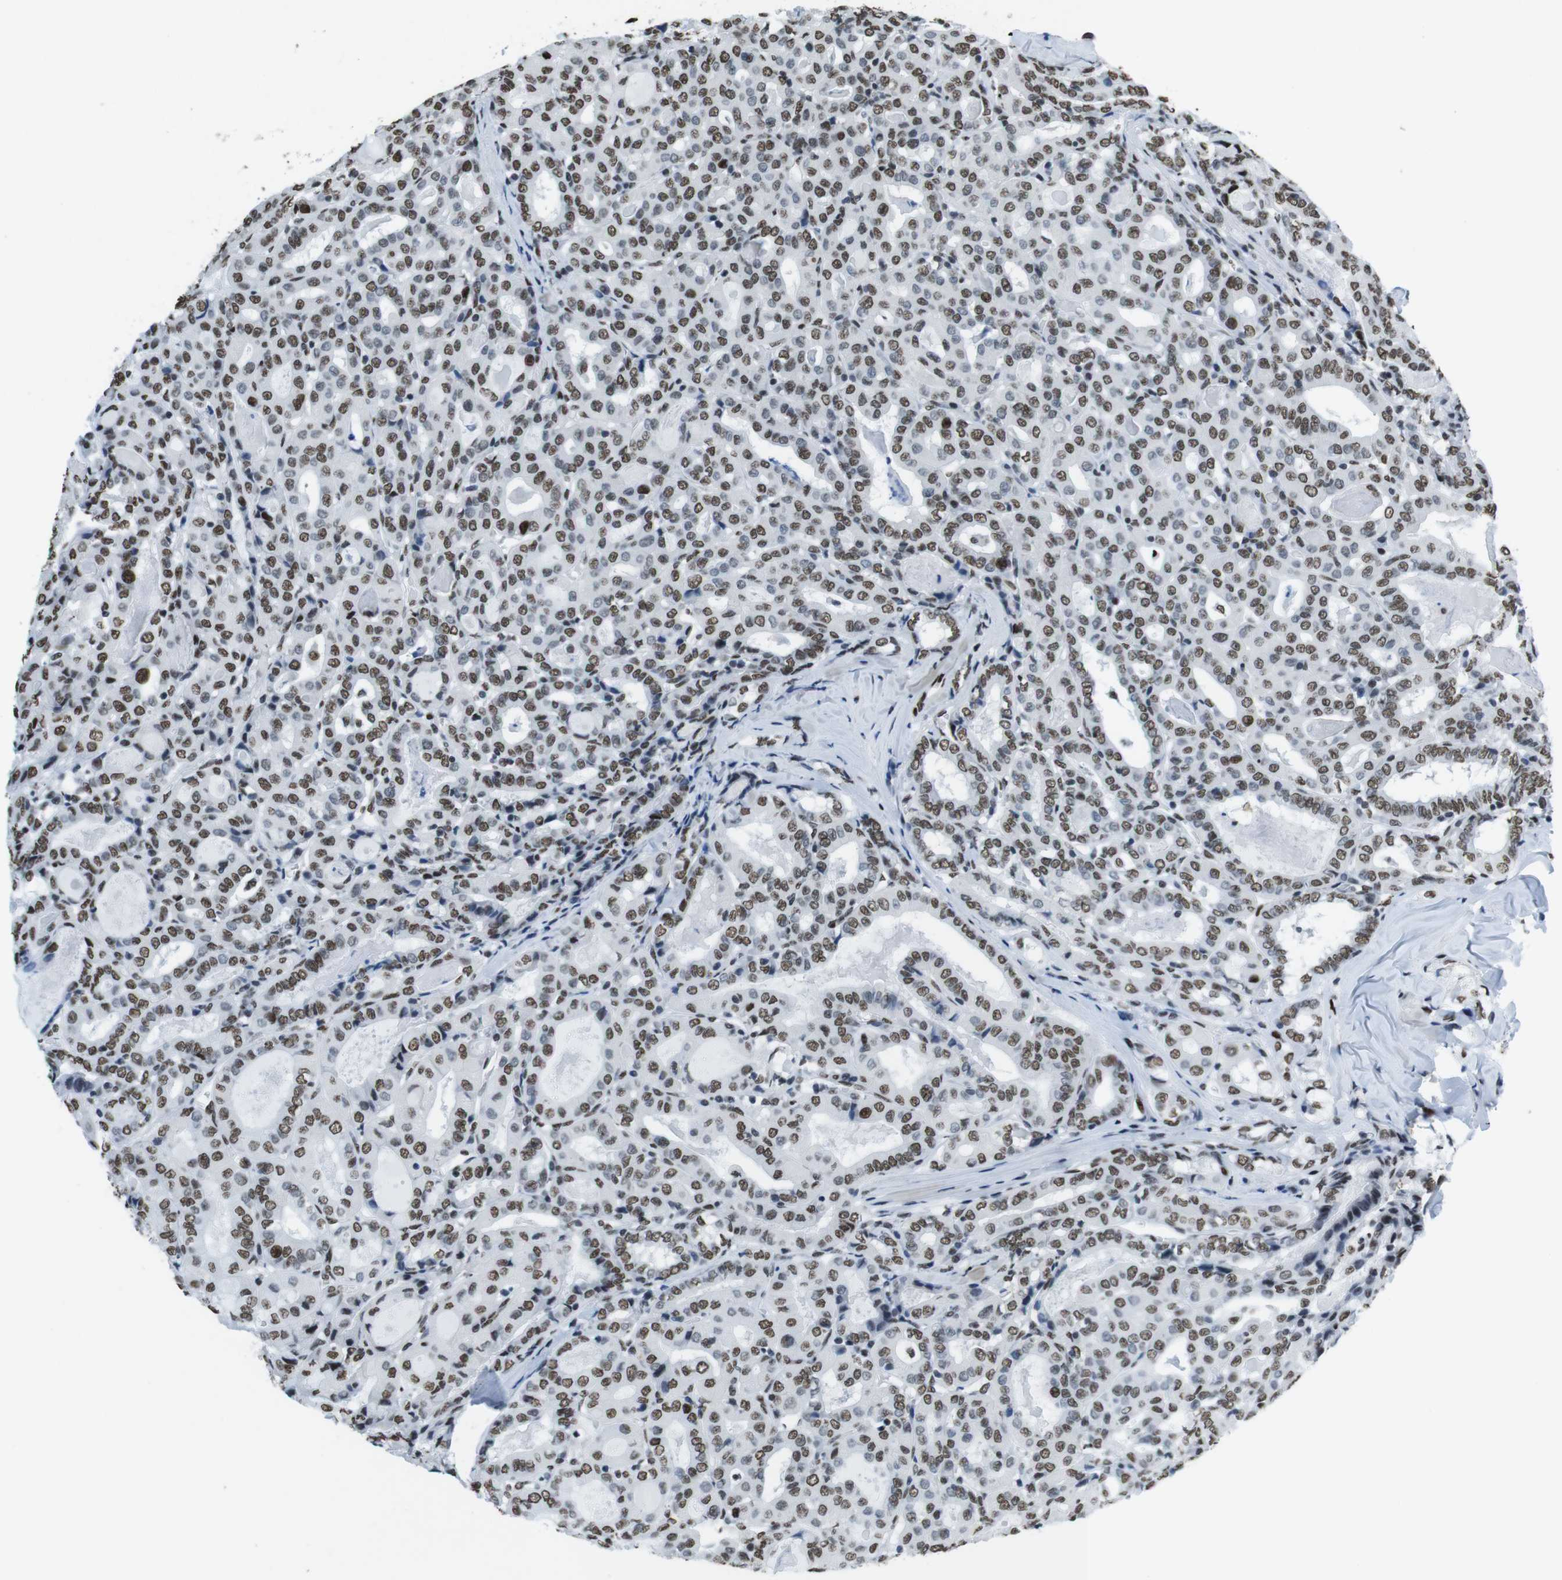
{"staining": {"intensity": "moderate", "quantity": ">75%", "location": "nuclear"}, "tissue": "thyroid cancer", "cell_type": "Tumor cells", "image_type": "cancer", "snomed": [{"axis": "morphology", "description": "Papillary adenocarcinoma, NOS"}, {"axis": "topography", "description": "Thyroid gland"}], "caption": "DAB immunohistochemical staining of human papillary adenocarcinoma (thyroid) displays moderate nuclear protein expression in about >75% of tumor cells. The staining was performed using DAB (3,3'-diaminobenzidine) to visualize the protein expression in brown, while the nuclei were stained in blue with hematoxylin (Magnification: 20x).", "gene": "CITED2", "patient": {"sex": "female", "age": 42}}